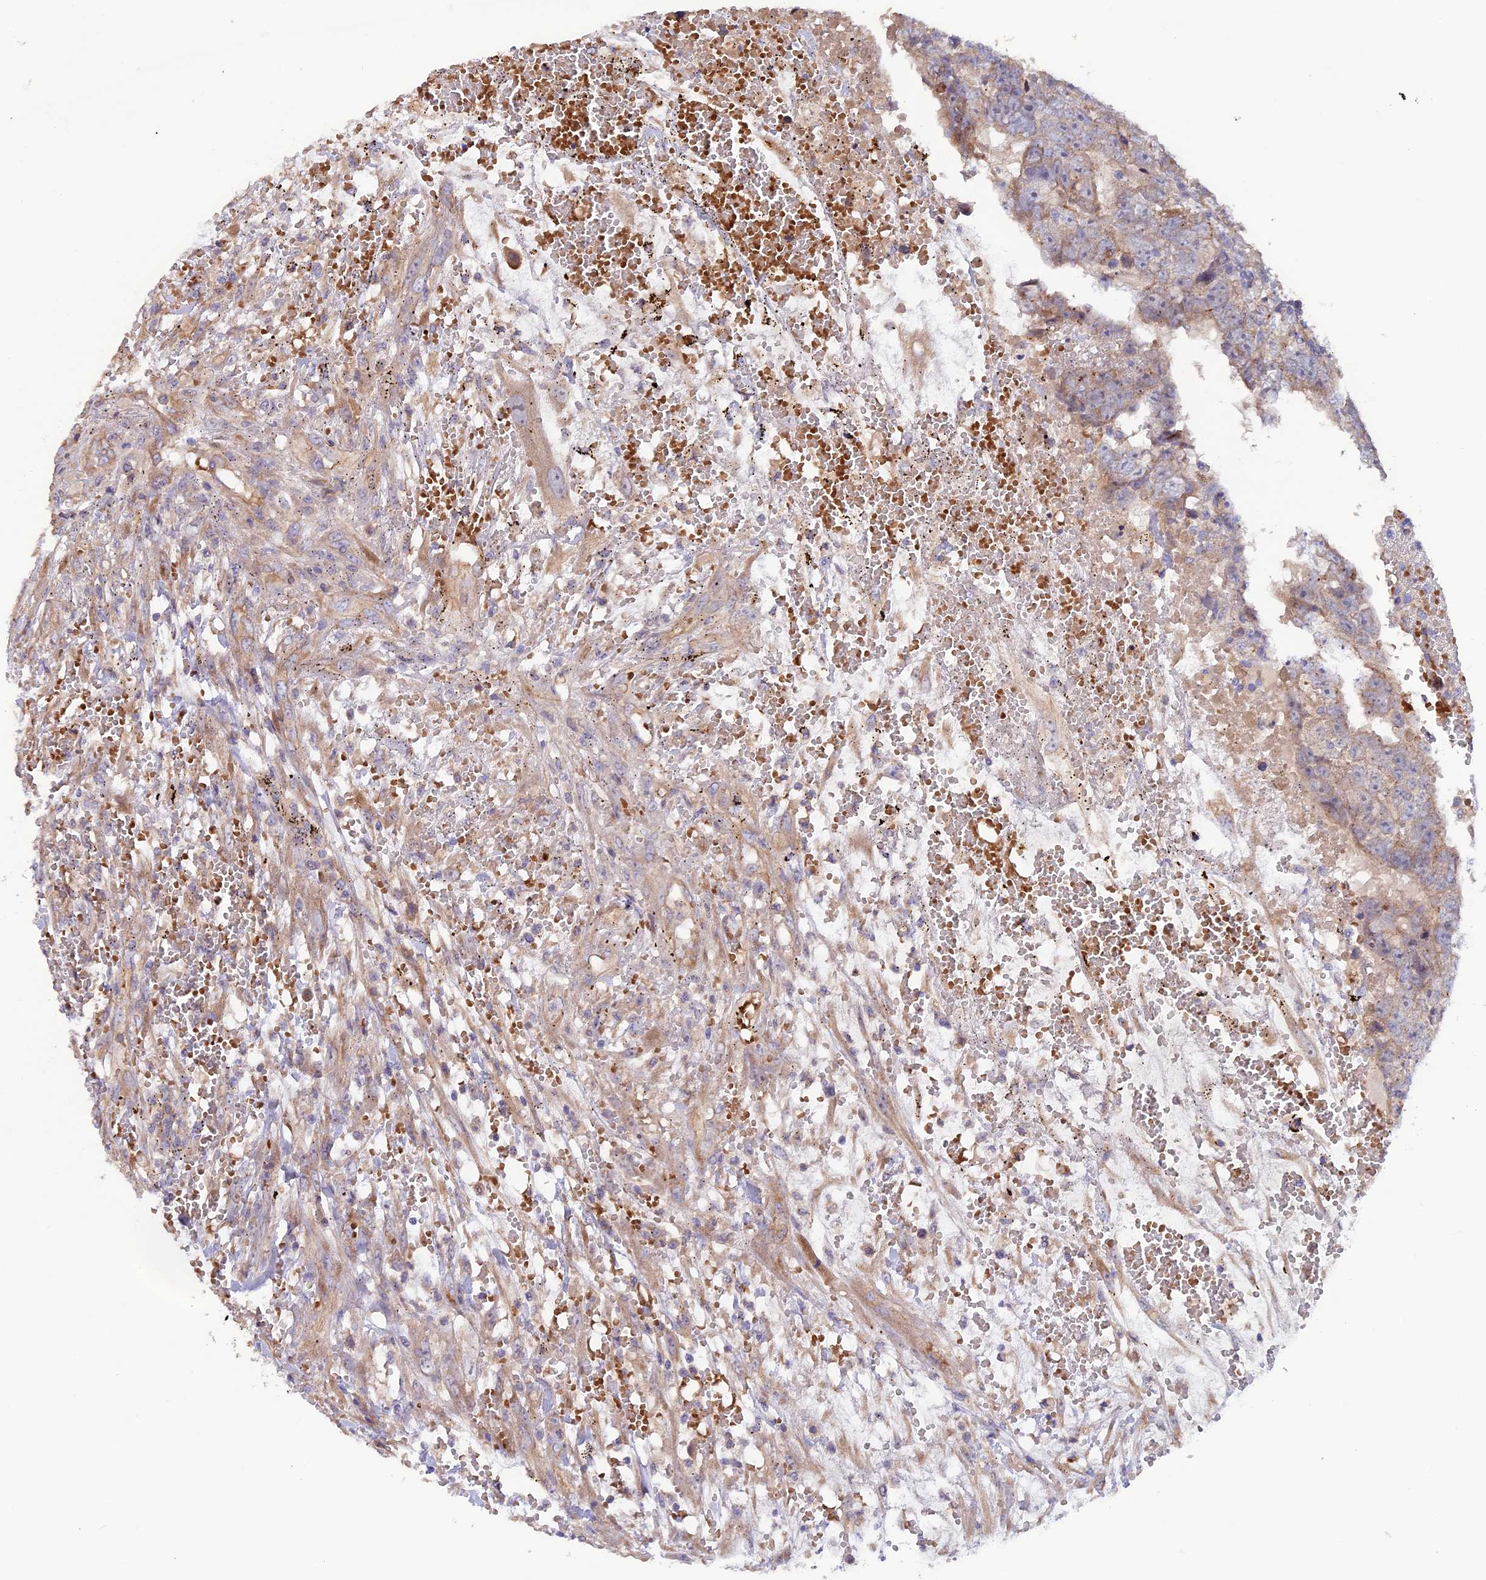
{"staining": {"intensity": "weak", "quantity": "25%-75%", "location": "cytoplasmic/membranous"}, "tissue": "testis cancer", "cell_type": "Tumor cells", "image_type": "cancer", "snomed": [{"axis": "morphology", "description": "Carcinoma, Embryonal, NOS"}, {"axis": "topography", "description": "Testis"}], "caption": "Brown immunohistochemical staining in testis embryonal carcinoma exhibits weak cytoplasmic/membranous positivity in approximately 25%-75% of tumor cells. (Stains: DAB (3,3'-diaminobenzidine) in brown, nuclei in blue, Microscopy: brightfield microscopy at high magnification).", "gene": "DUS3L", "patient": {"sex": "male", "age": 25}}